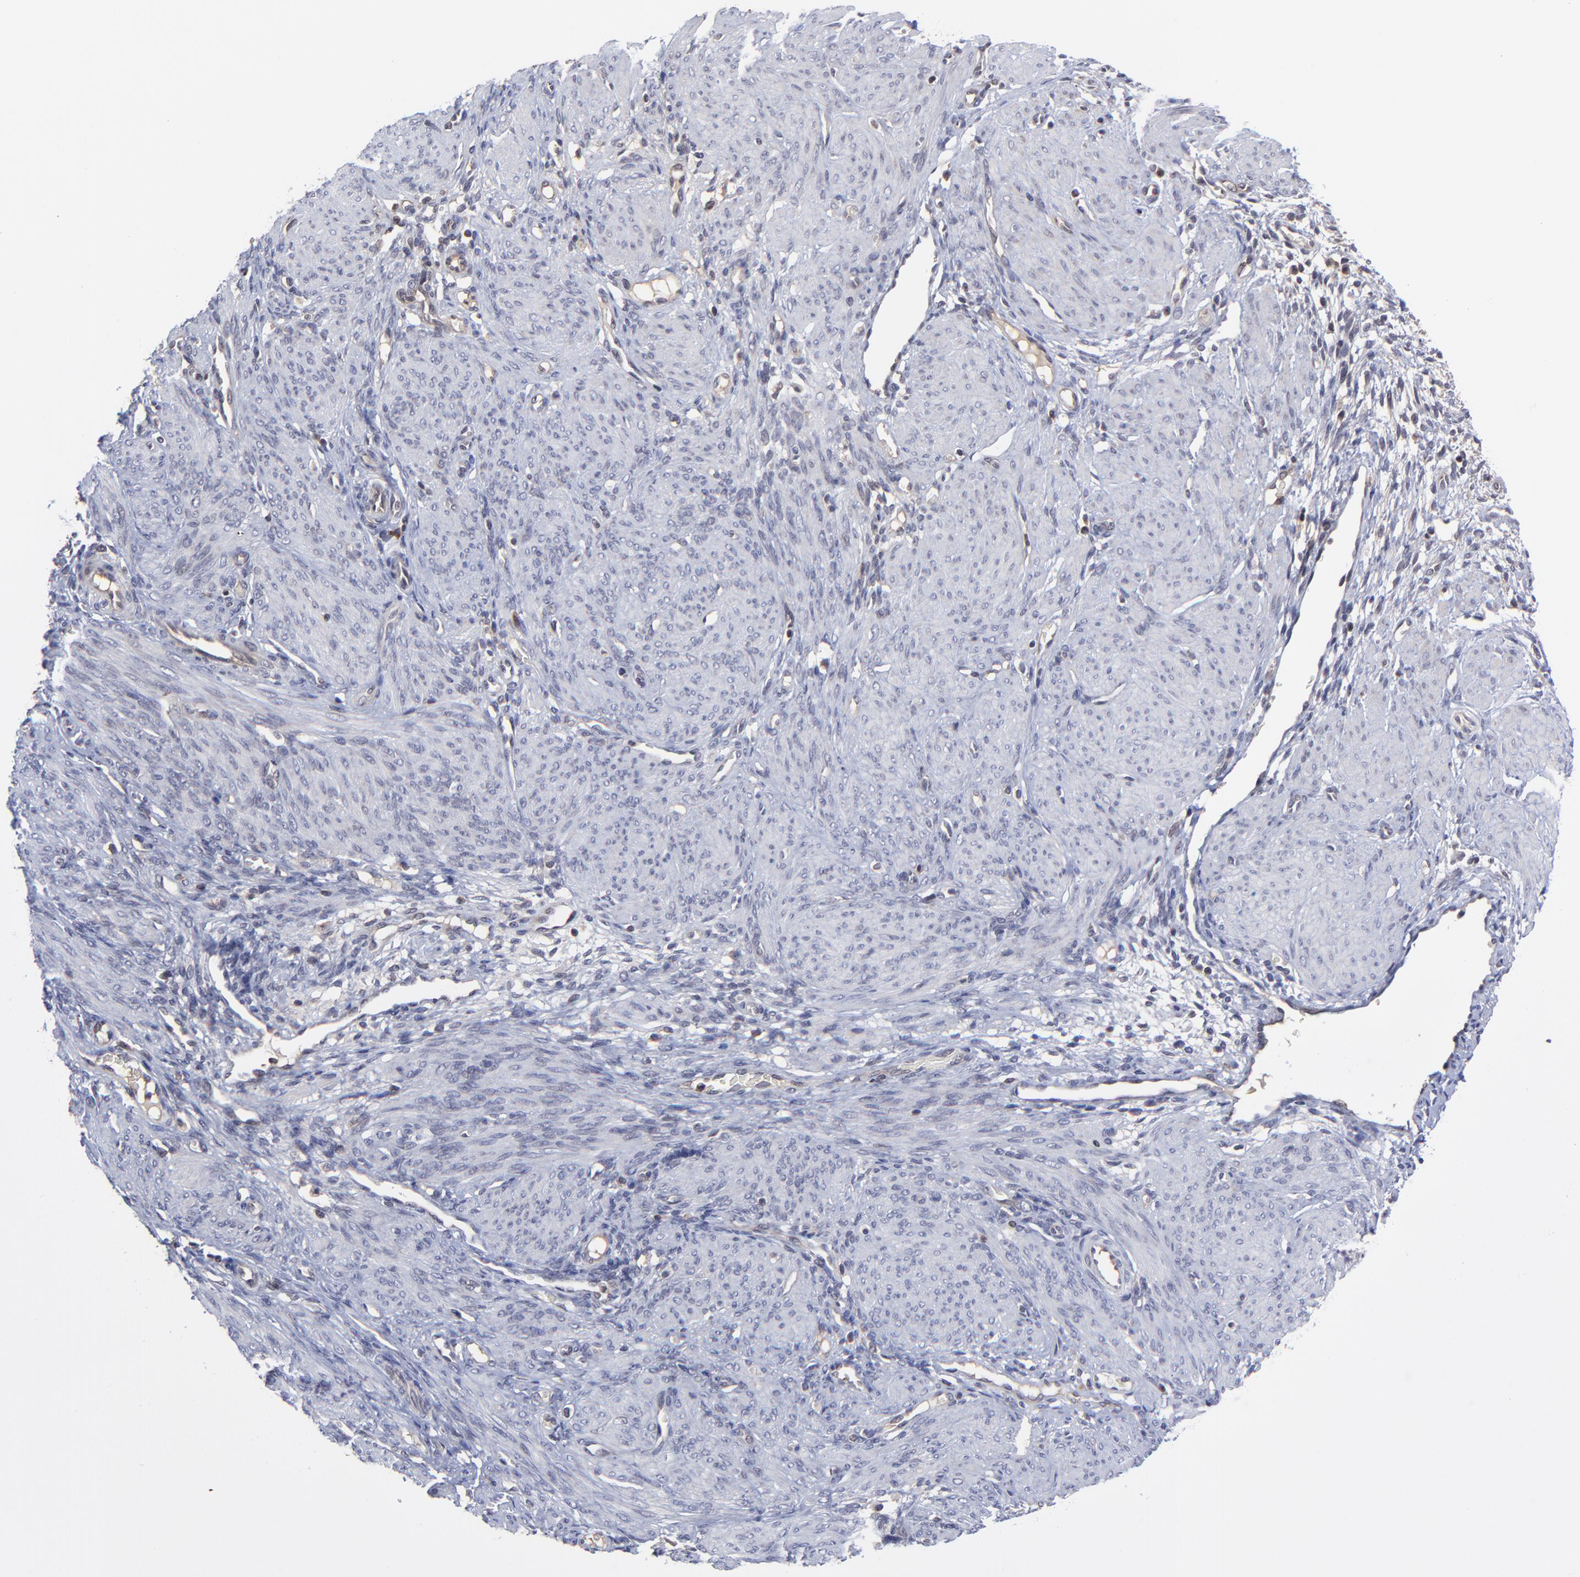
{"staining": {"intensity": "weak", "quantity": "<25%", "location": "cytoplasmic/membranous"}, "tissue": "endometrium", "cell_type": "Cells in endometrial stroma", "image_type": "normal", "snomed": [{"axis": "morphology", "description": "Normal tissue, NOS"}, {"axis": "topography", "description": "Endometrium"}], "caption": "A micrograph of human endometrium is negative for staining in cells in endometrial stroma. The staining was performed using DAB to visualize the protein expression in brown, while the nuclei were stained in blue with hematoxylin (Magnification: 20x).", "gene": "UBE2L6", "patient": {"sex": "female", "age": 72}}